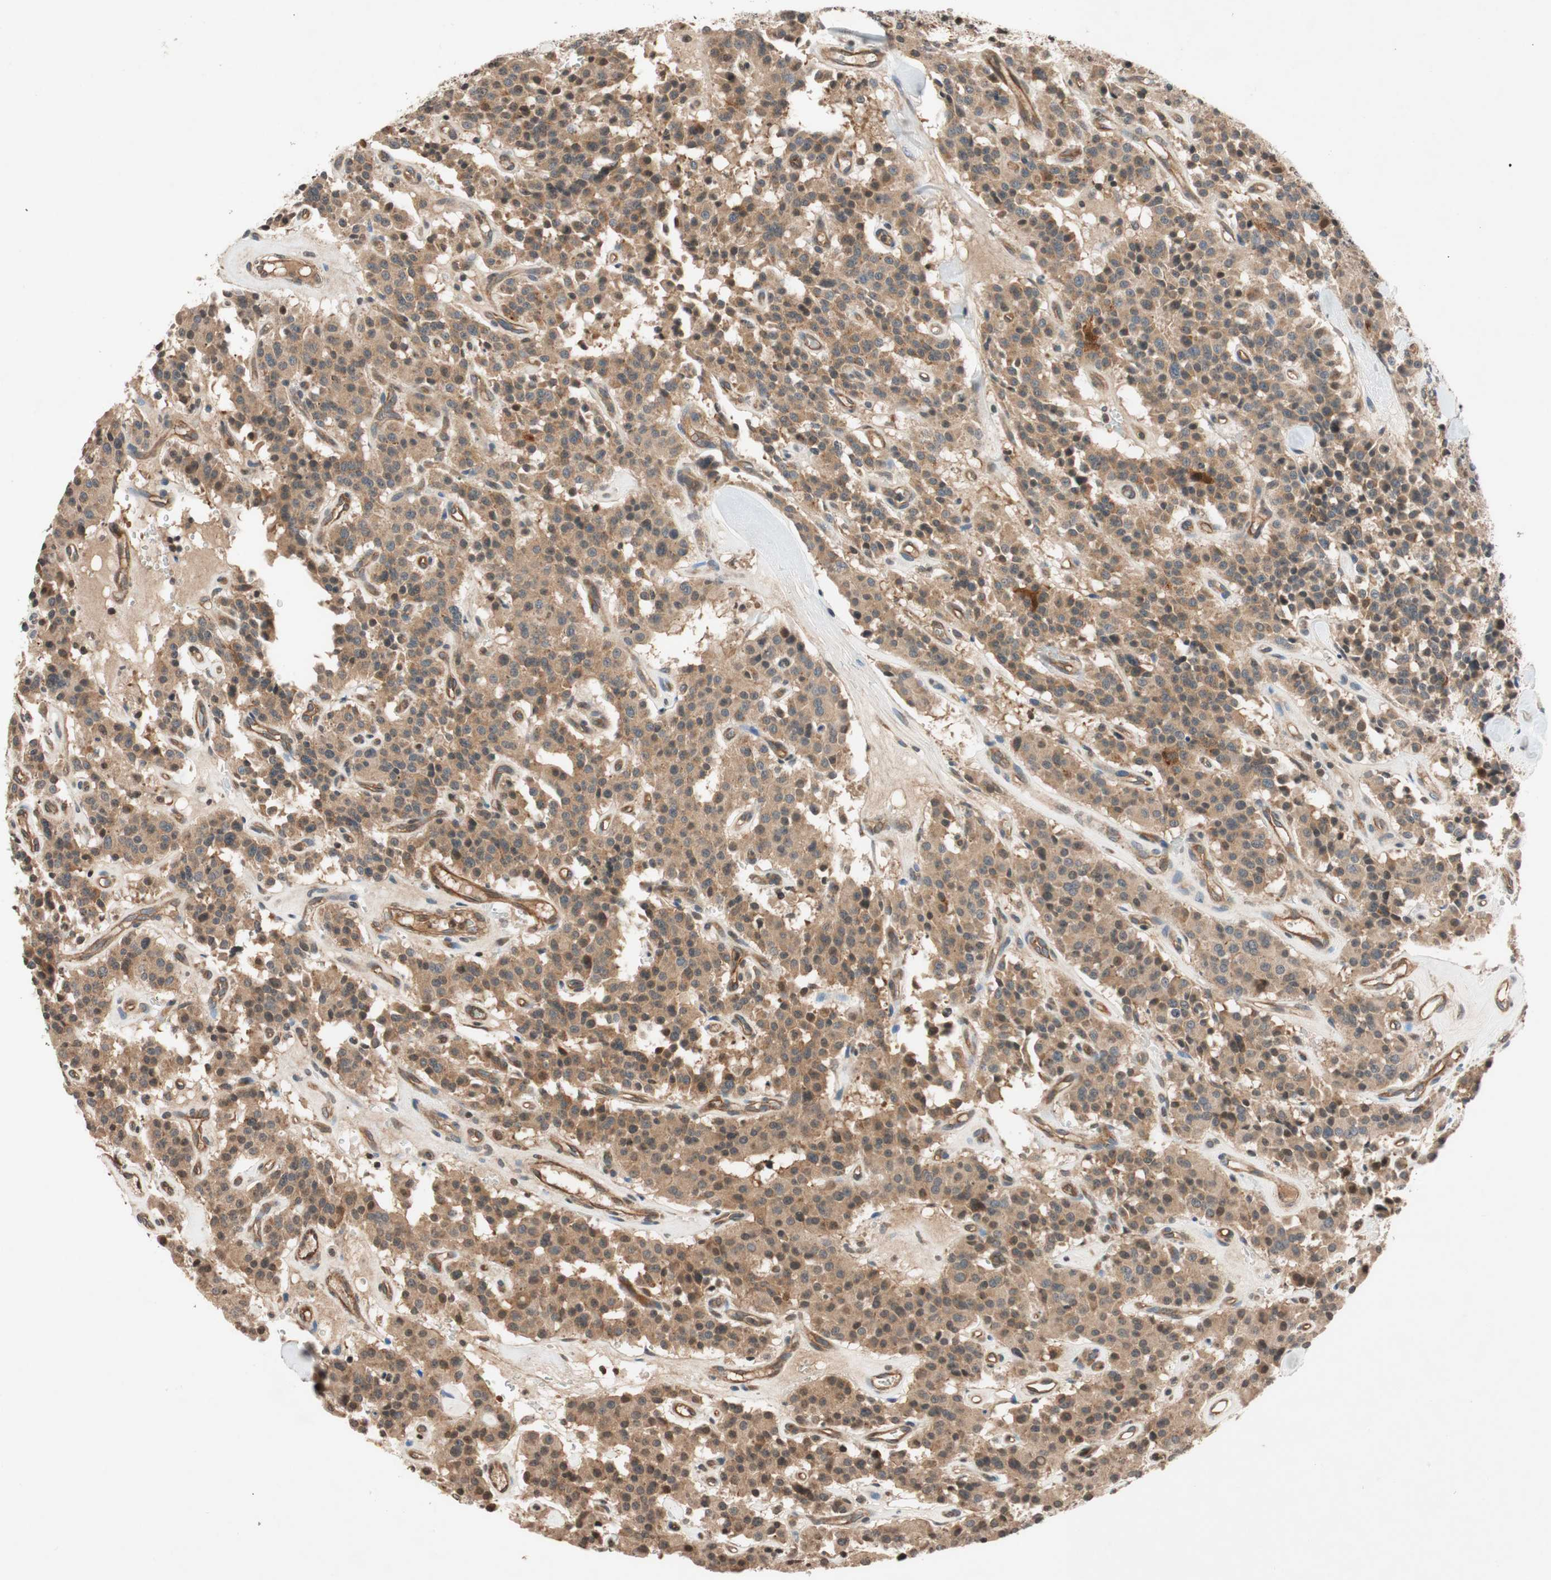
{"staining": {"intensity": "moderate", "quantity": ">75%", "location": "cytoplasmic/membranous"}, "tissue": "carcinoid", "cell_type": "Tumor cells", "image_type": "cancer", "snomed": [{"axis": "morphology", "description": "Carcinoid, malignant, NOS"}, {"axis": "topography", "description": "Lung"}], "caption": "Protein analysis of carcinoid tissue reveals moderate cytoplasmic/membranous positivity in approximately >75% of tumor cells.", "gene": "GCLM", "patient": {"sex": "male", "age": 30}}